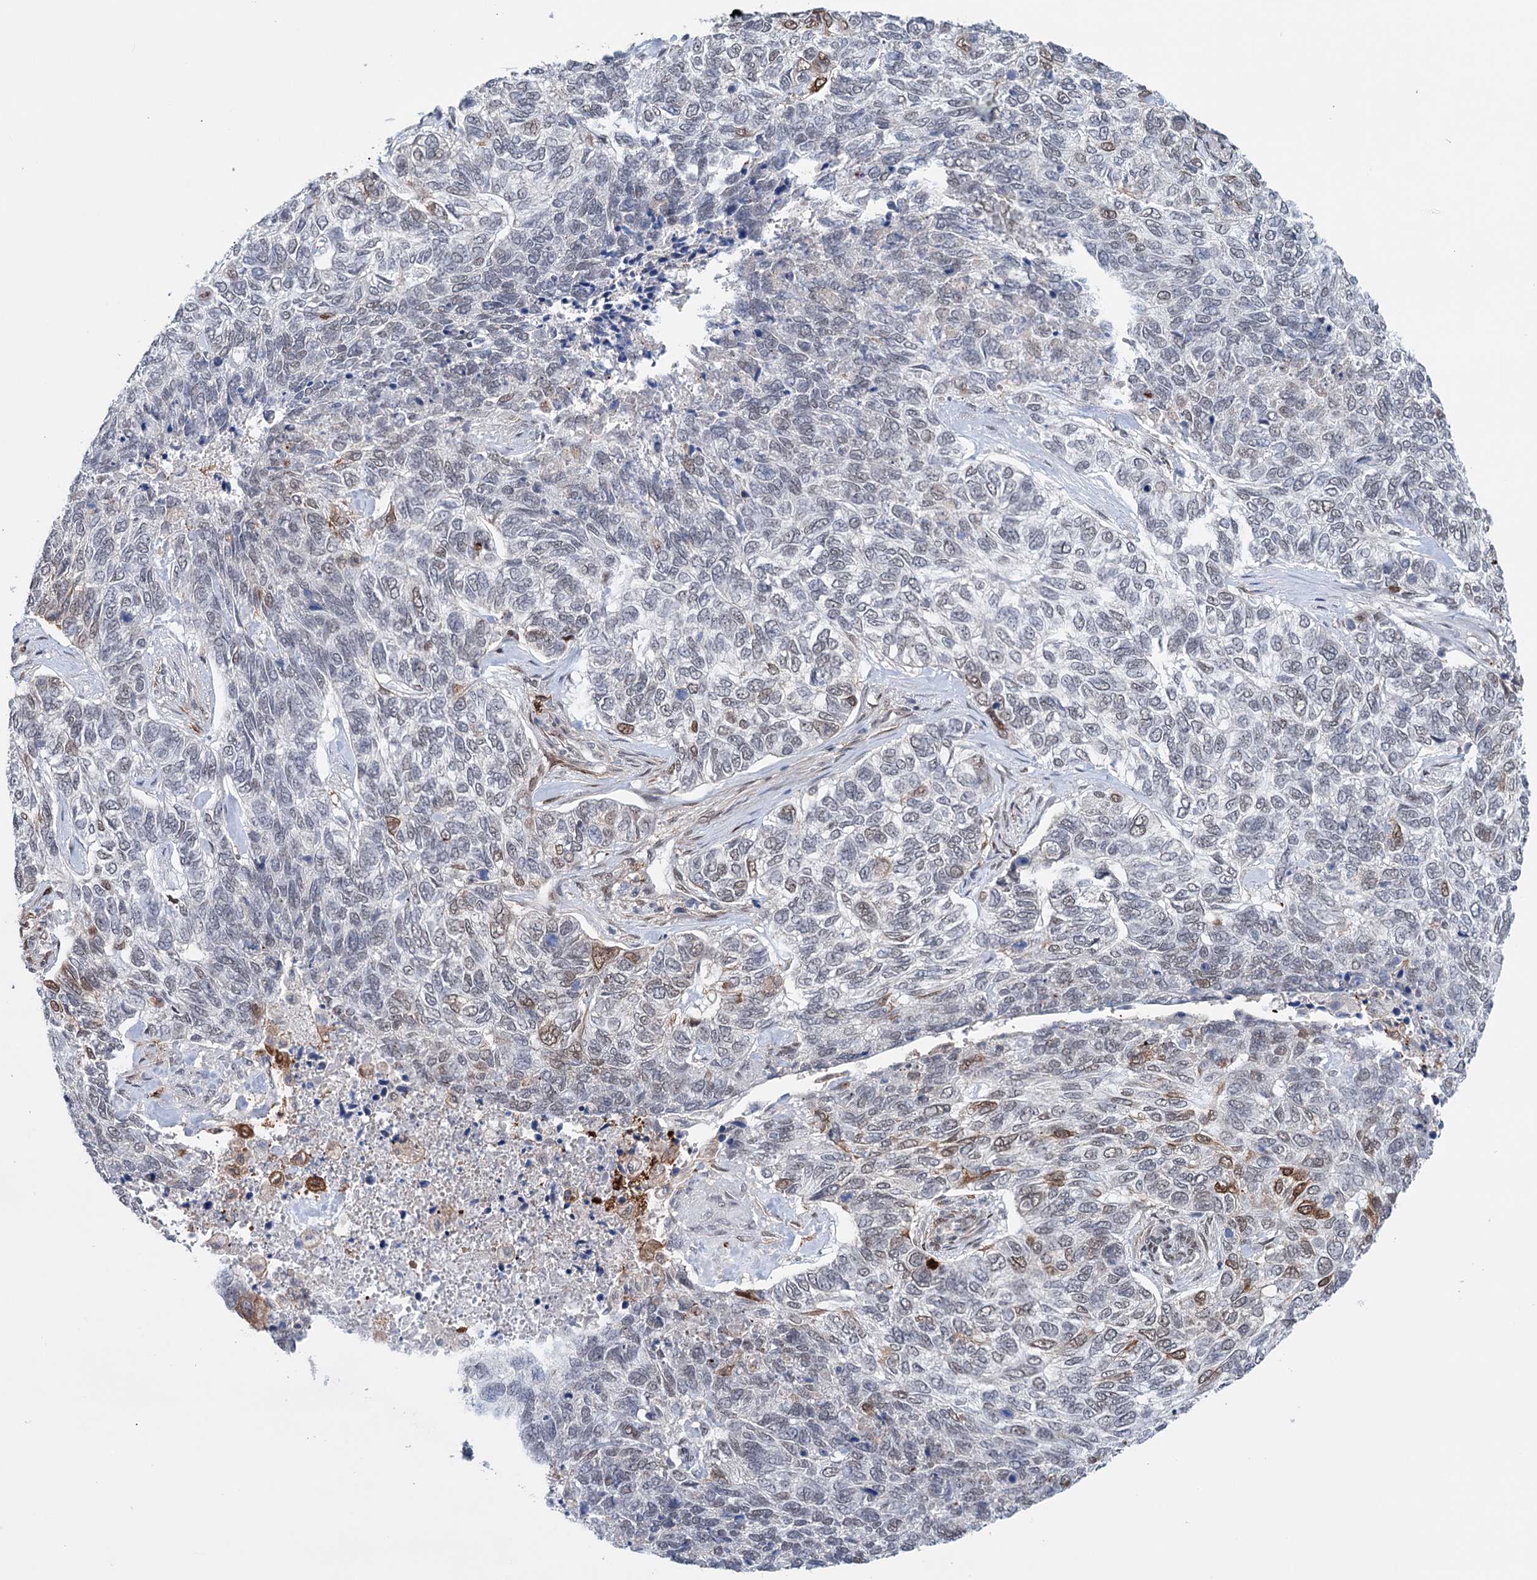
{"staining": {"intensity": "moderate", "quantity": "<25%", "location": "nuclear"}, "tissue": "skin cancer", "cell_type": "Tumor cells", "image_type": "cancer", "snomed": [{"axis": "morphology", "description": "Basal cell carcinoma"}, {"axis": "topography", "description": "Skin"}], "caption": "A low amount of moderate nuclear staining is seen in approximately <25% of tumor cells in skin cancer tissue. Using DAB (3,3'-diaminobenzidine) (brown) and hematoxylin (blue) stains, captured at high magnification using brightfield microscopy.", "gene": "FAM53A", "patient": {"sex": "female", "age": 65}}